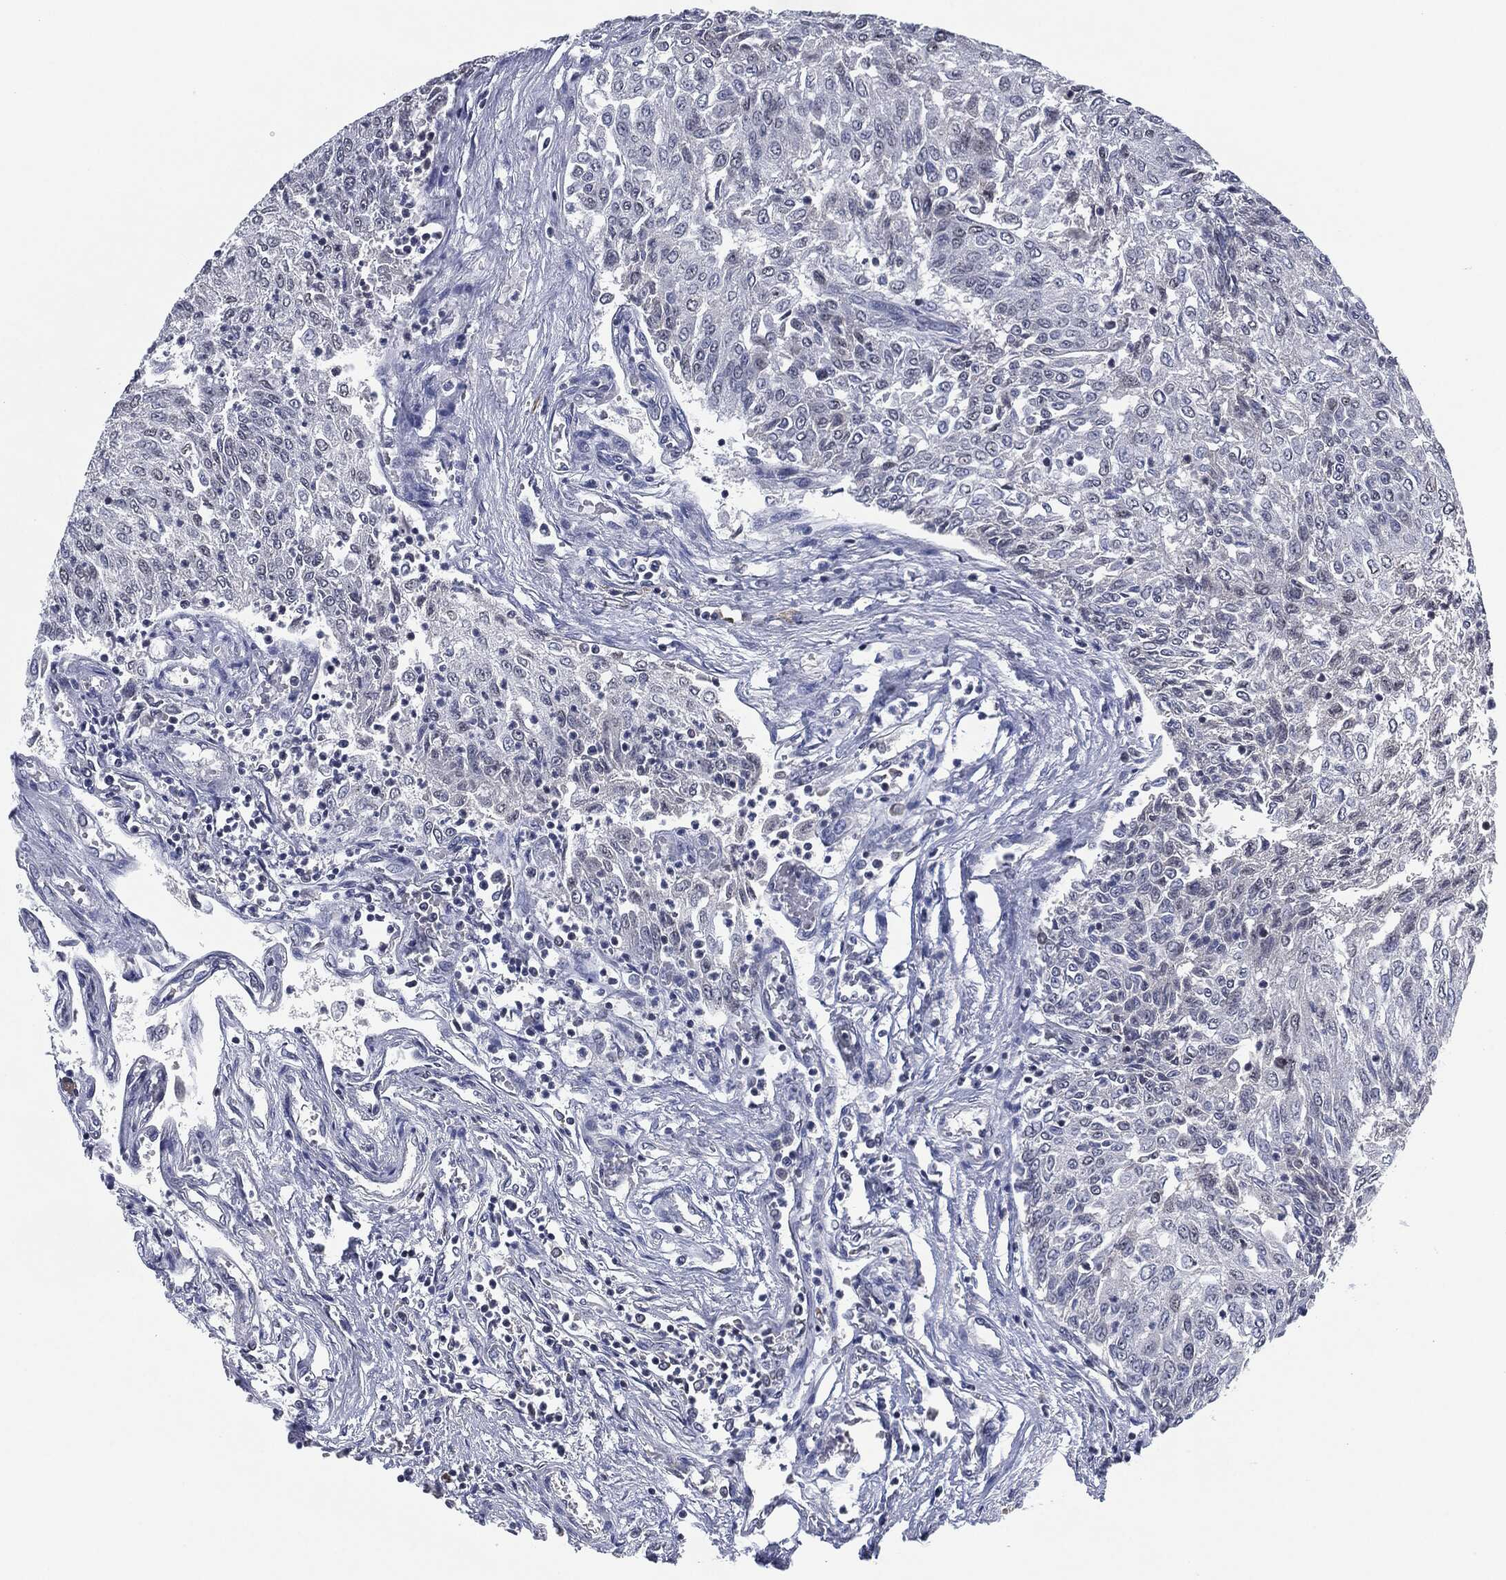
{"staining": {"intensity": "negative", "quantity": "none", "location": "none"}, "tissue": "urothelial cancer", "cell_type": "Tumor cells", "image_type": "cancer", "snomed": [{"axis": "morphology", "description": "Urothelial carcinoma, Low grade"}, {"axis": "topography", "description": "Urinary bladder"}], "caption": "Immunohistochemical staining of human urothelial carcinoma (low-grade) shows no significant positivity in tumor cells. (DAB immunohistochemistry with hematoxylin counter stain).", "gene": "IL2RG", "patient": {"sex": "male", "age": 78}}